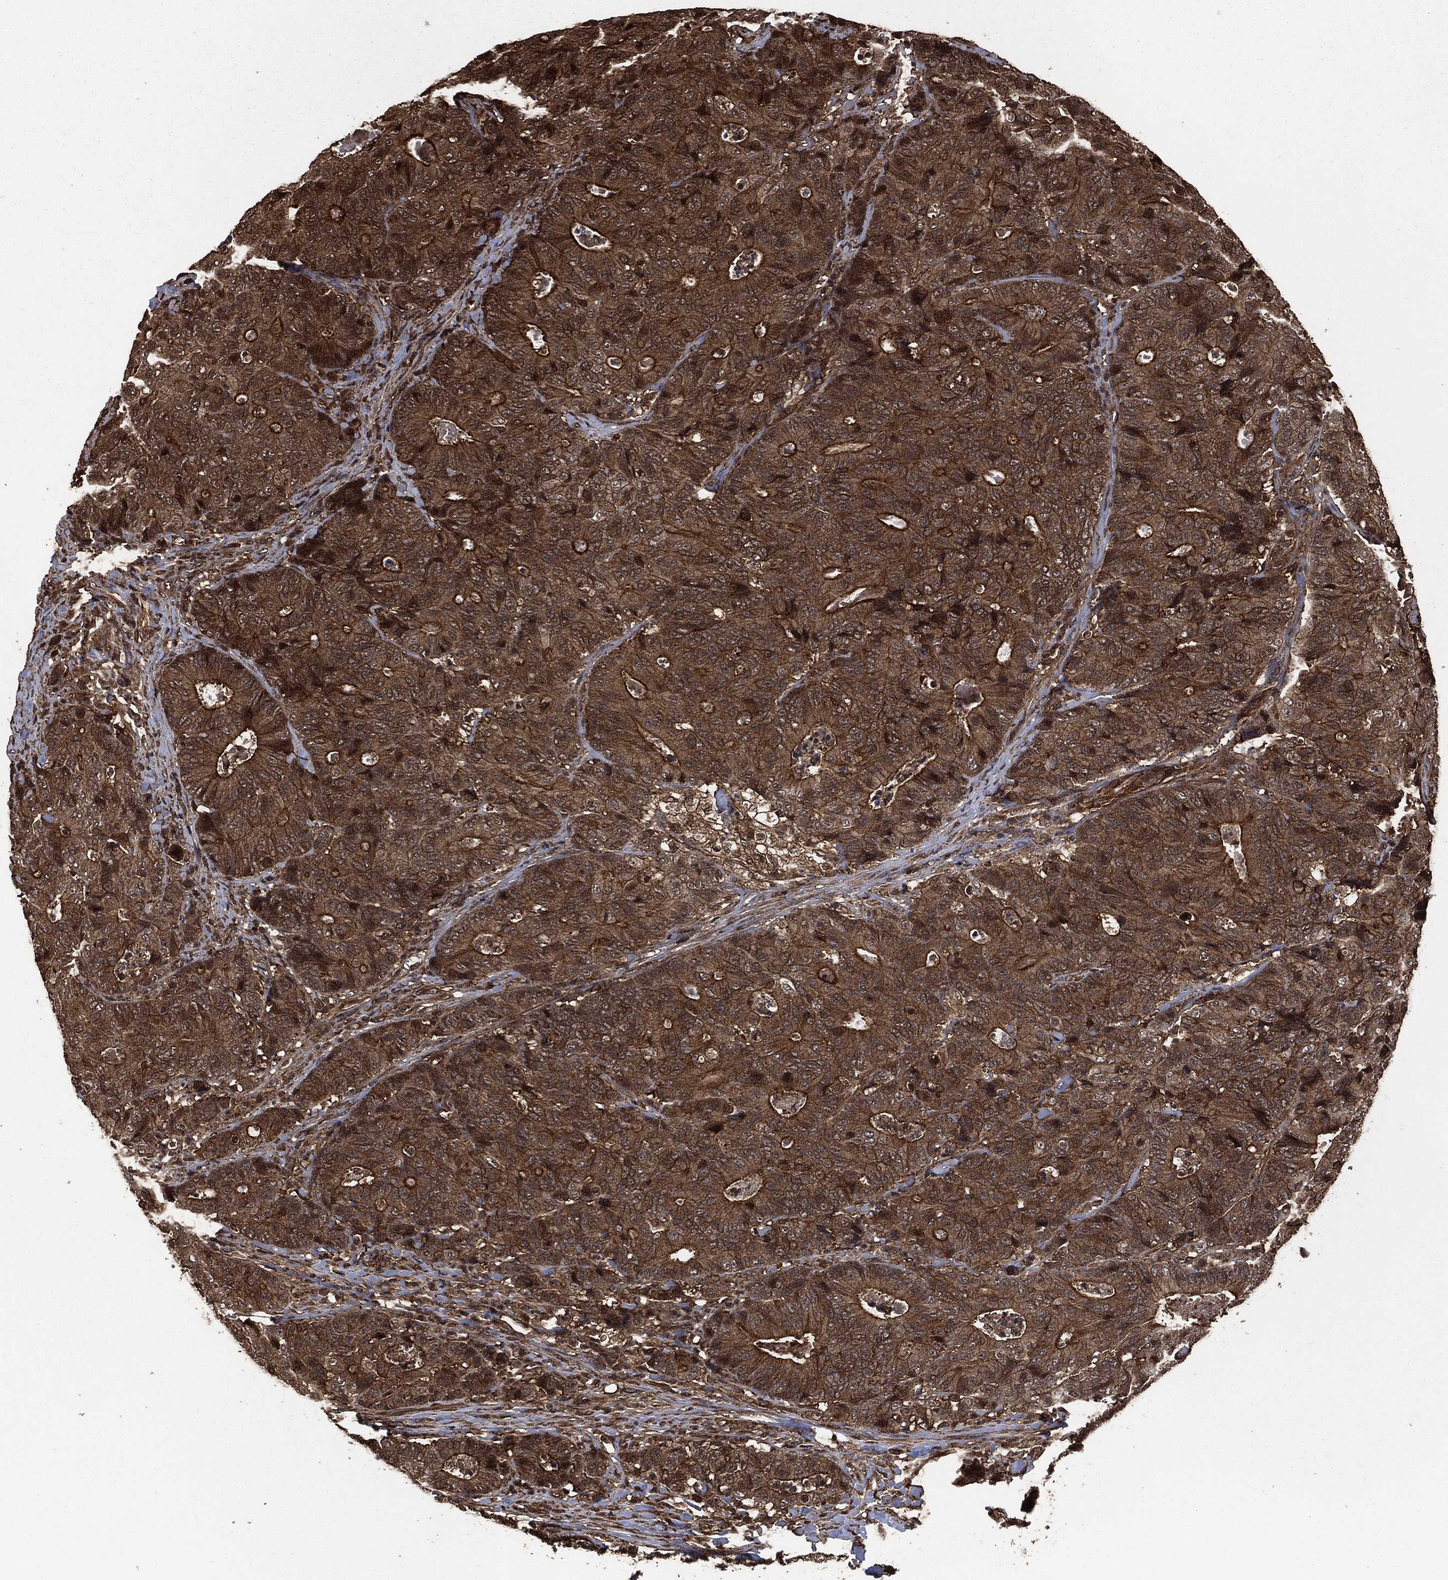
{"staining": {"intensity": "strong", "quantity": ">75%", "location": "cytoplasmic/membranous"}, "tissue": "colorectal cancer", "cell_type": "Tumor cells", "image_type": "cancer", "snomed": [{"axis": "morphology", "description": "Adenocarcinoma, NOS"}, {"axis": "topography", "description": "Colon"}], "caption": "Colorectal adenocarcinoma stained with DAB IHC reveals high levels of strong cytoplasmic/membranous positivity in about >75% of tumor cells. (brown staining indicates protein expression, while blue staining denotes nuclei).", "gene": "HRAS", "patient": {"sex": "male", "age": 70}}